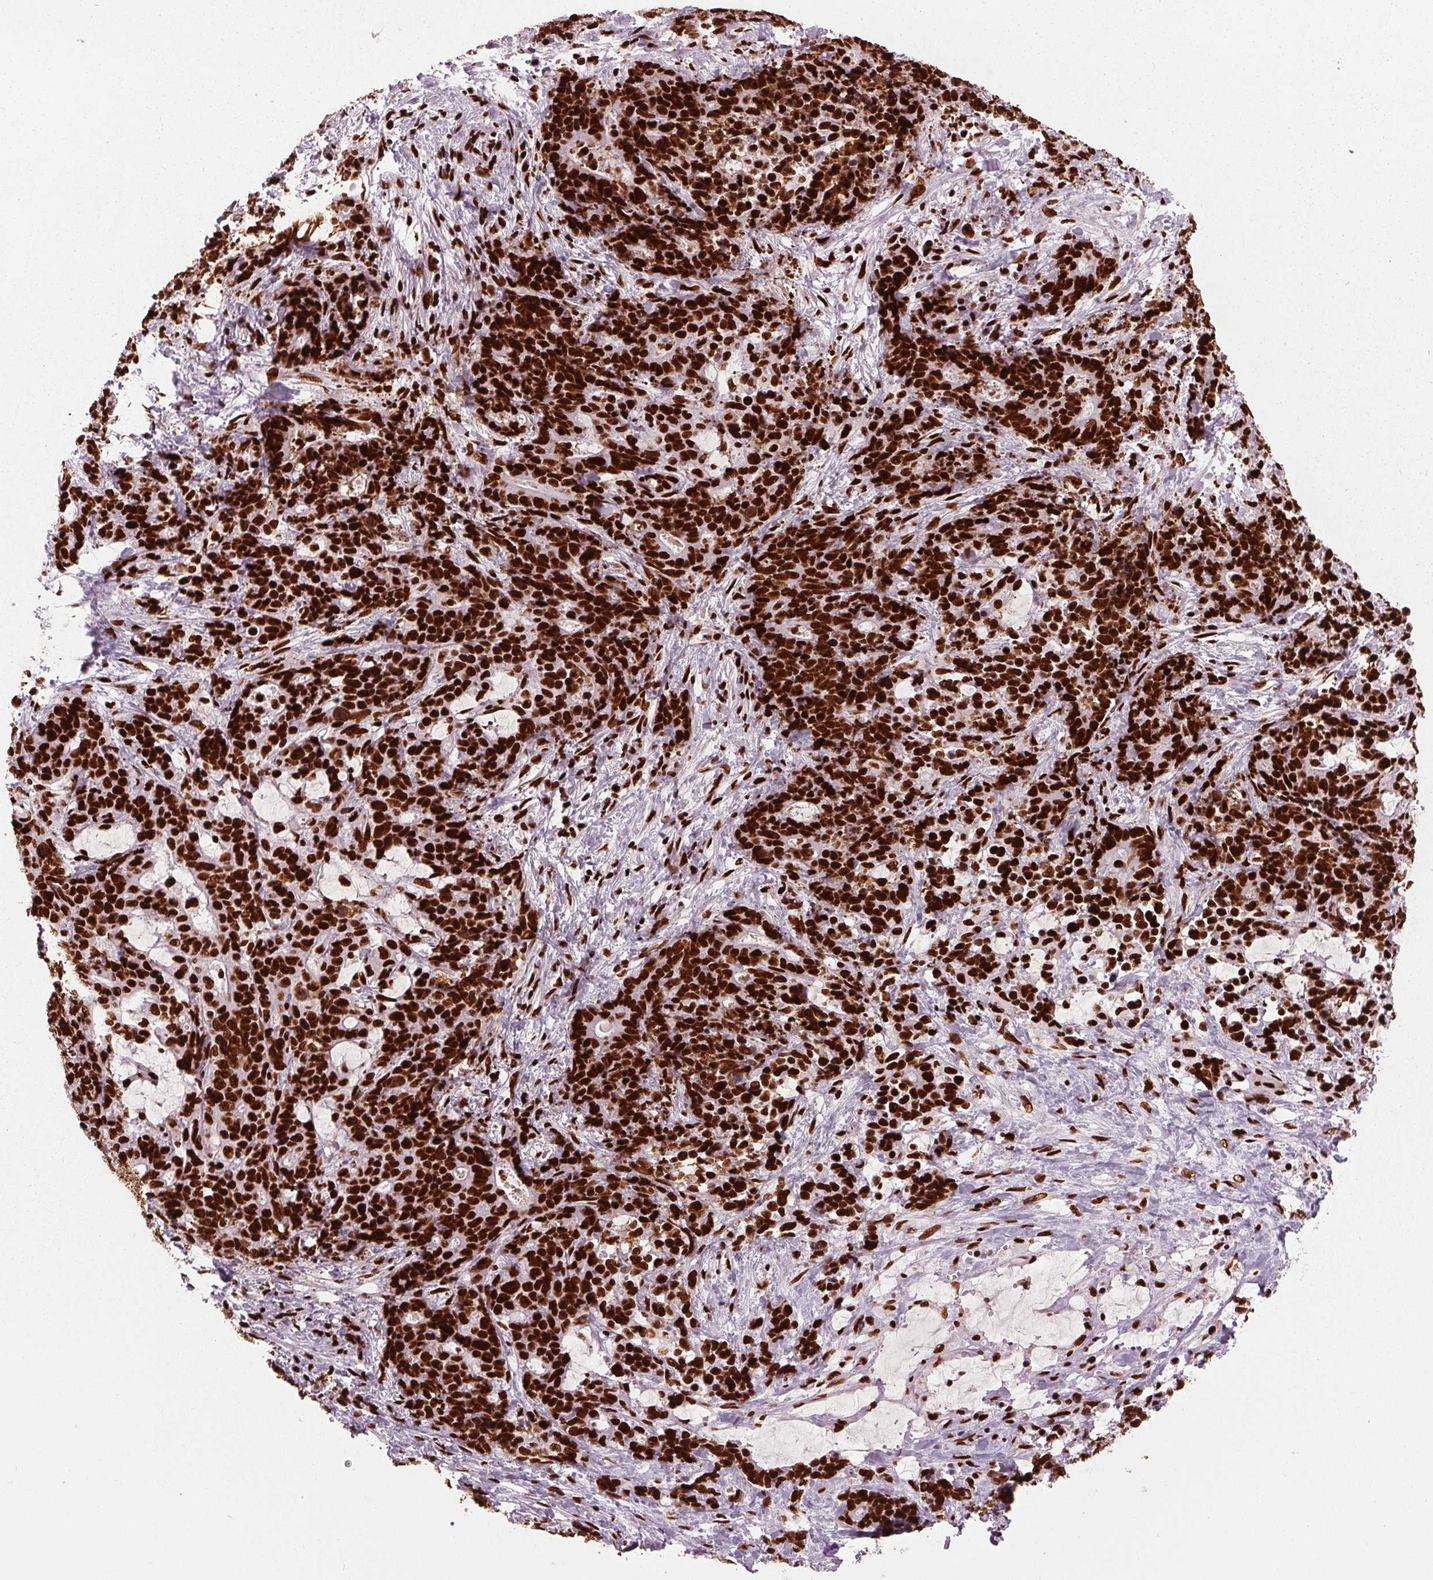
{"staining": {"intensity": "strong", "quantity": ">75%", "location": "nuclear"}, "tissue": "stomach cancer", "cell_type": "Tumor cells", "image_type": "cancer", "snomed": [{"axis": "morphology", "description": "Normal tissue, NOS"}, {"axis": "morphology", "description": "Adenocarcinoma, NOS"}, {"axis": "topography", "description": "Stomach"}], "caption": "This histopathology image reveals stomach adenocarcinoma stained with IHC to label a protein in brown. The nuclear of tumor cells show strong positivity for the protein. Nuclei are counter-stained blue.", "gene": "BRD4", "patient": {"sex": "female", "age": 64}}